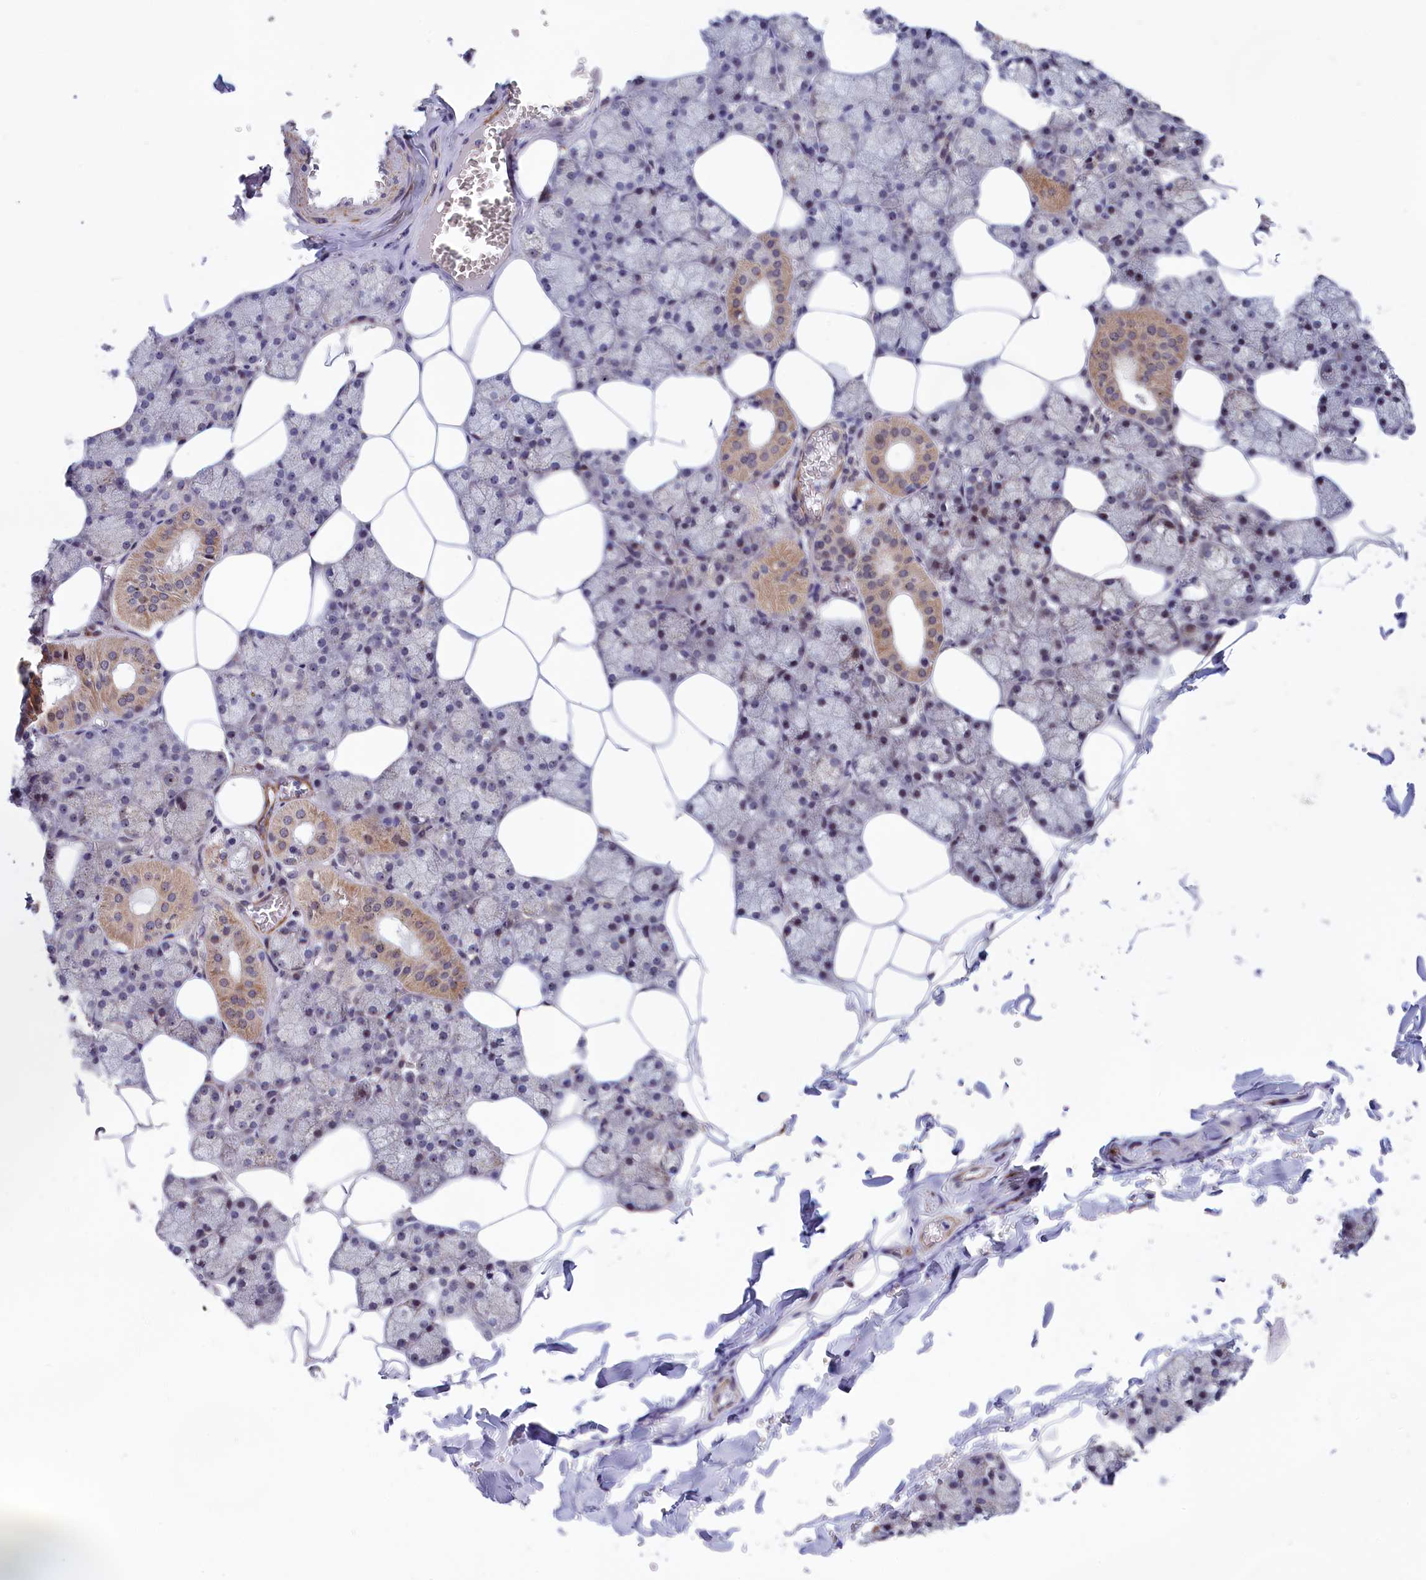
{"staining": {"intensity": "moderate", "quantity": "<25%", "location": "cytoplasmic/membranous"}, "tissue": "salivary gland", "cell_type": "Glandular cells", "image_type": "normal", "snomed": [{"axis": "morphology", "description": "Normal tissue, NOS"}, {"axis": "topography", "description": "Salivary gland"}], "caption": "Moderate cytoplasmic/membranous staining is appreciated in about <25% of glandular cells in benign salivary gland.", "gene": "PPAN", "patient": {"sex": "male", "age": 62}}